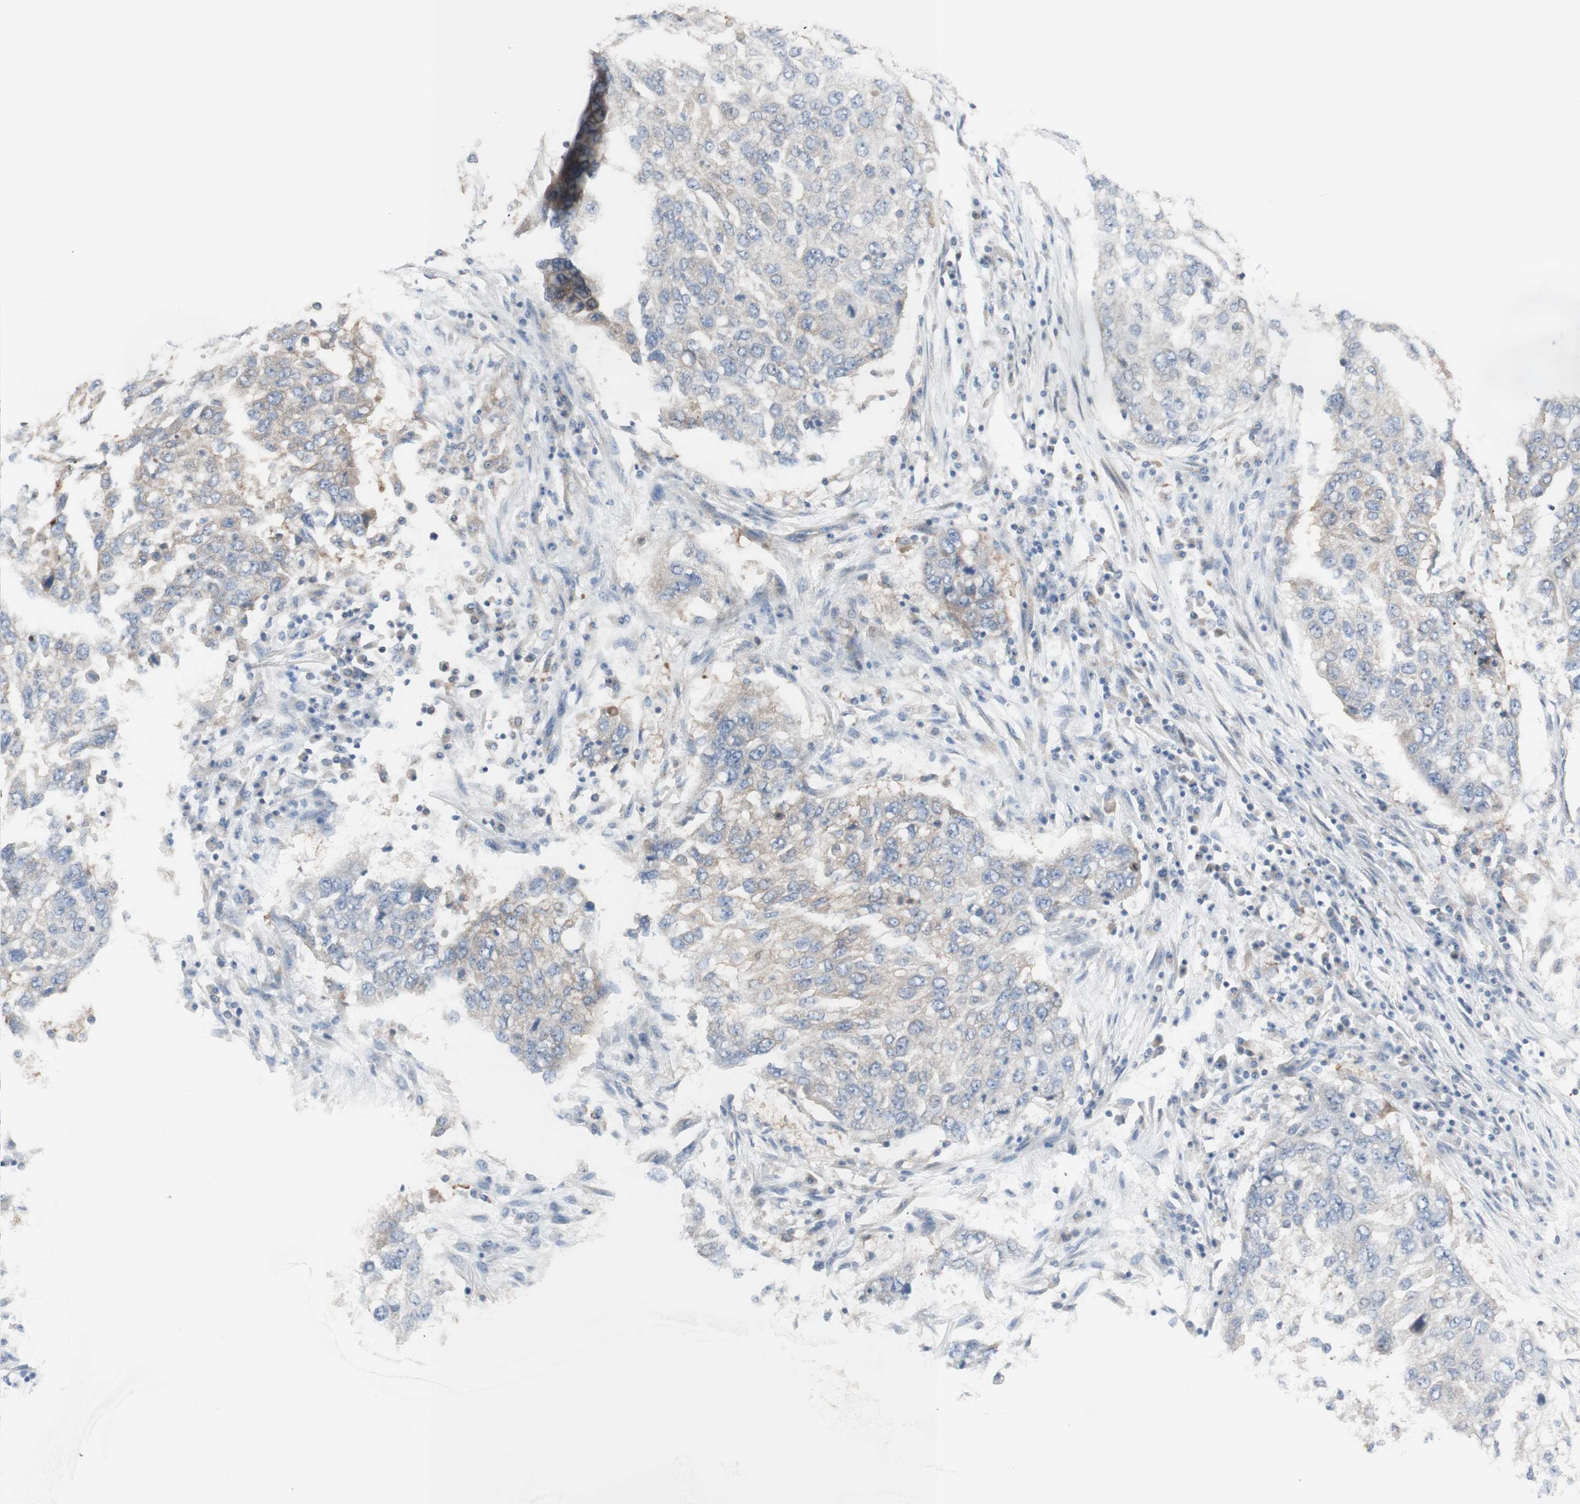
{"staining": {"intensity": "weak", "quantity": "<25%", "location": "cytoplasmic/membranous"}, "tissue": "lung cancer", "cell_type": "Tumor cells", "image_type": "cancer", "snomed": [{"axis": "morphology", "description": "Squamous cell carcinoma, NOS"}, {"axis": "topography", "description": "Lung"}], "caption": "Immunohistochemical staining of human squamous cell carcinoma (lung) displays no significant staining in tumor cells.", "gene": "C3orf52", "patient": {"sex": "female", "age": 63}}